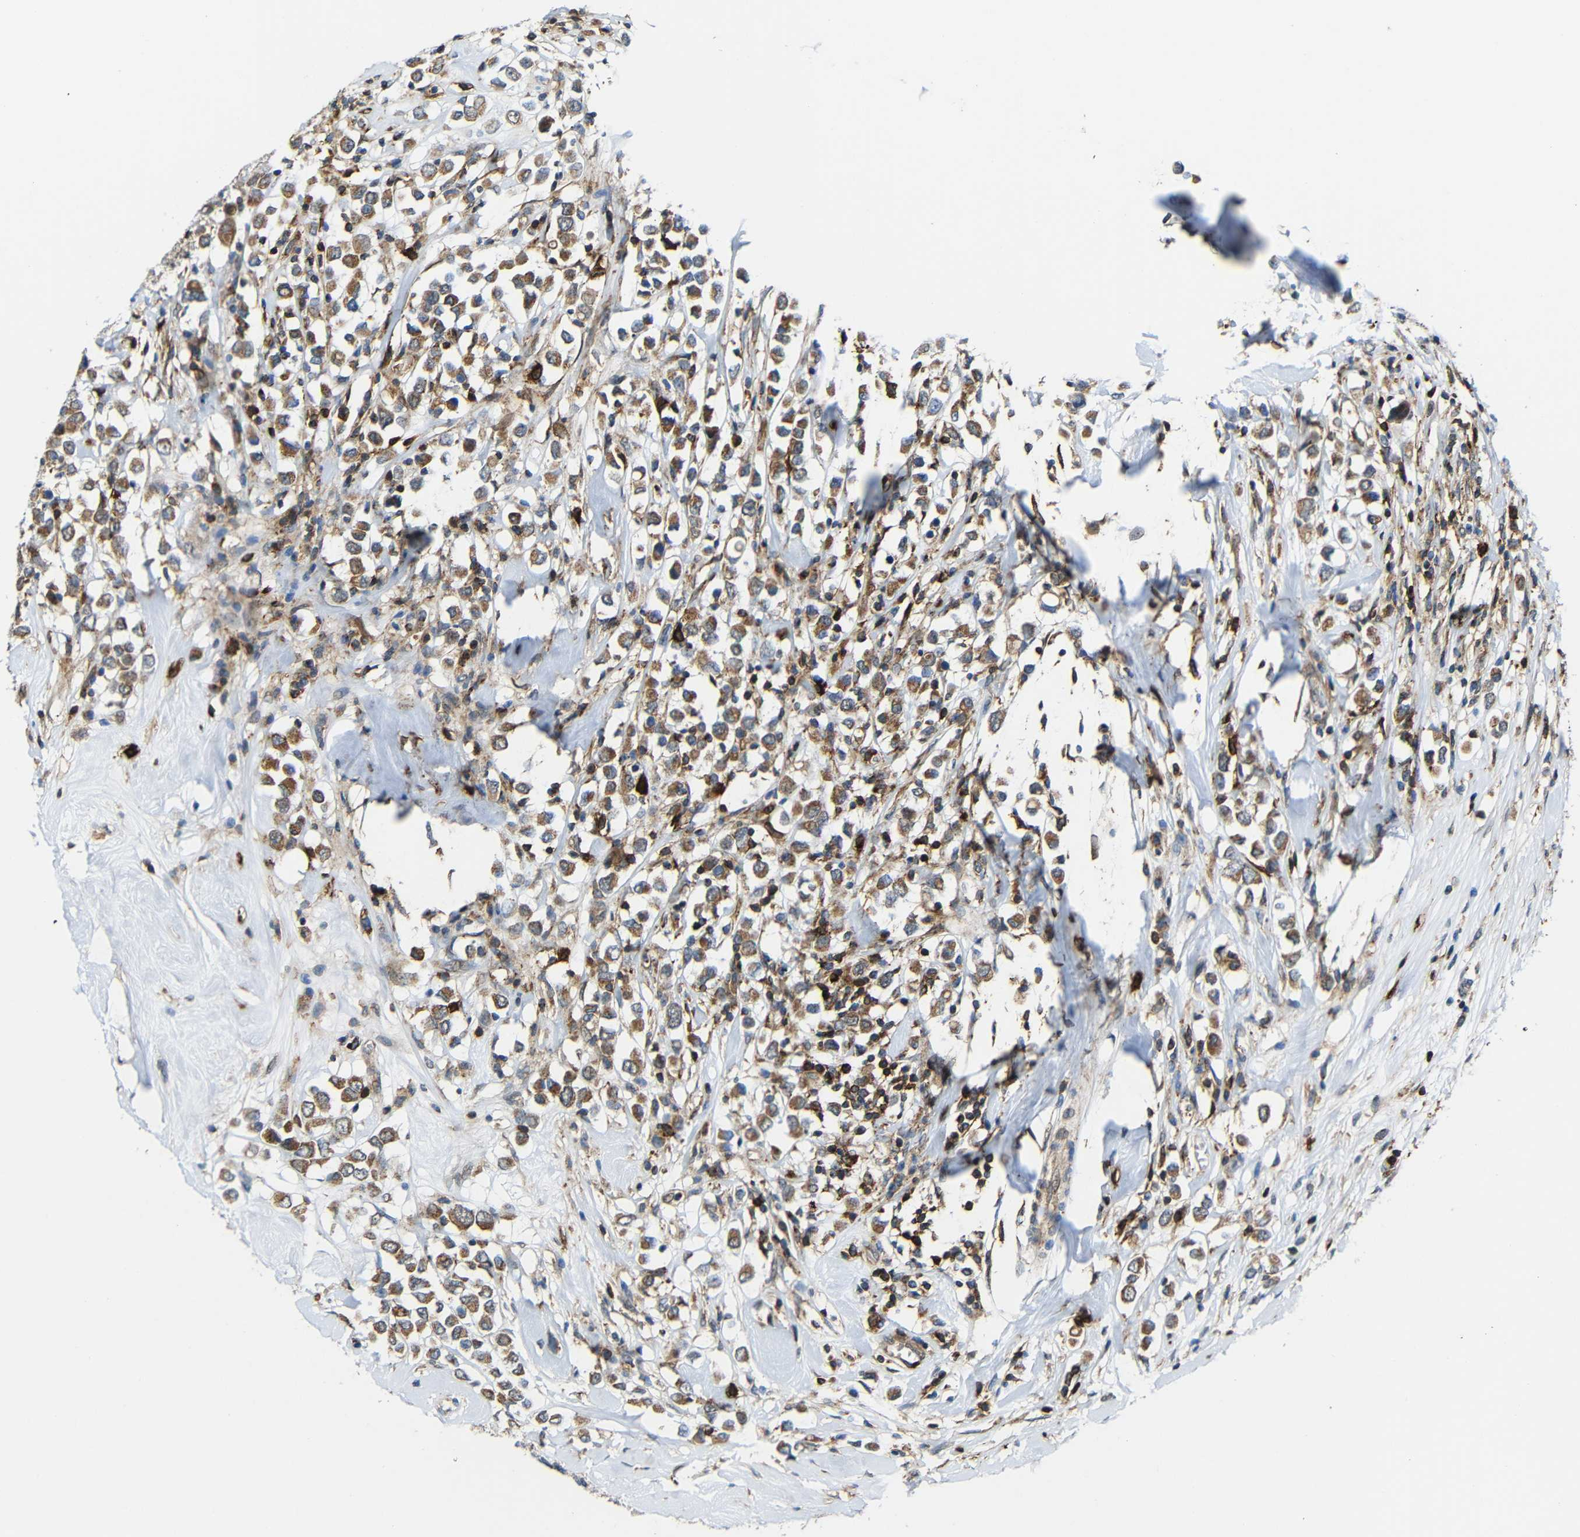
{"staining": {"intensity": "moderate", "quantity": ">75%", "location": "cytoplasmic/membranous"}, "tissue": "breast cancer", "cell_type": "Tumor cells", "image_type": "cancer", "snomed": [{"axis": "morphology", "description": "Duct carcinoma"}, {"axis": "topography", "description": "Breast"}], "caption": "Protein expression by IHC reveals moderate cytoplasmic/membranous positivity in about >75% of tumor cells in breast invasive ductal carcinoma. (DAB IHC with brightfield microscopy, high magnification).", "gene": "C1GALT1", "patient": {"sex": "female", "age": 61}}